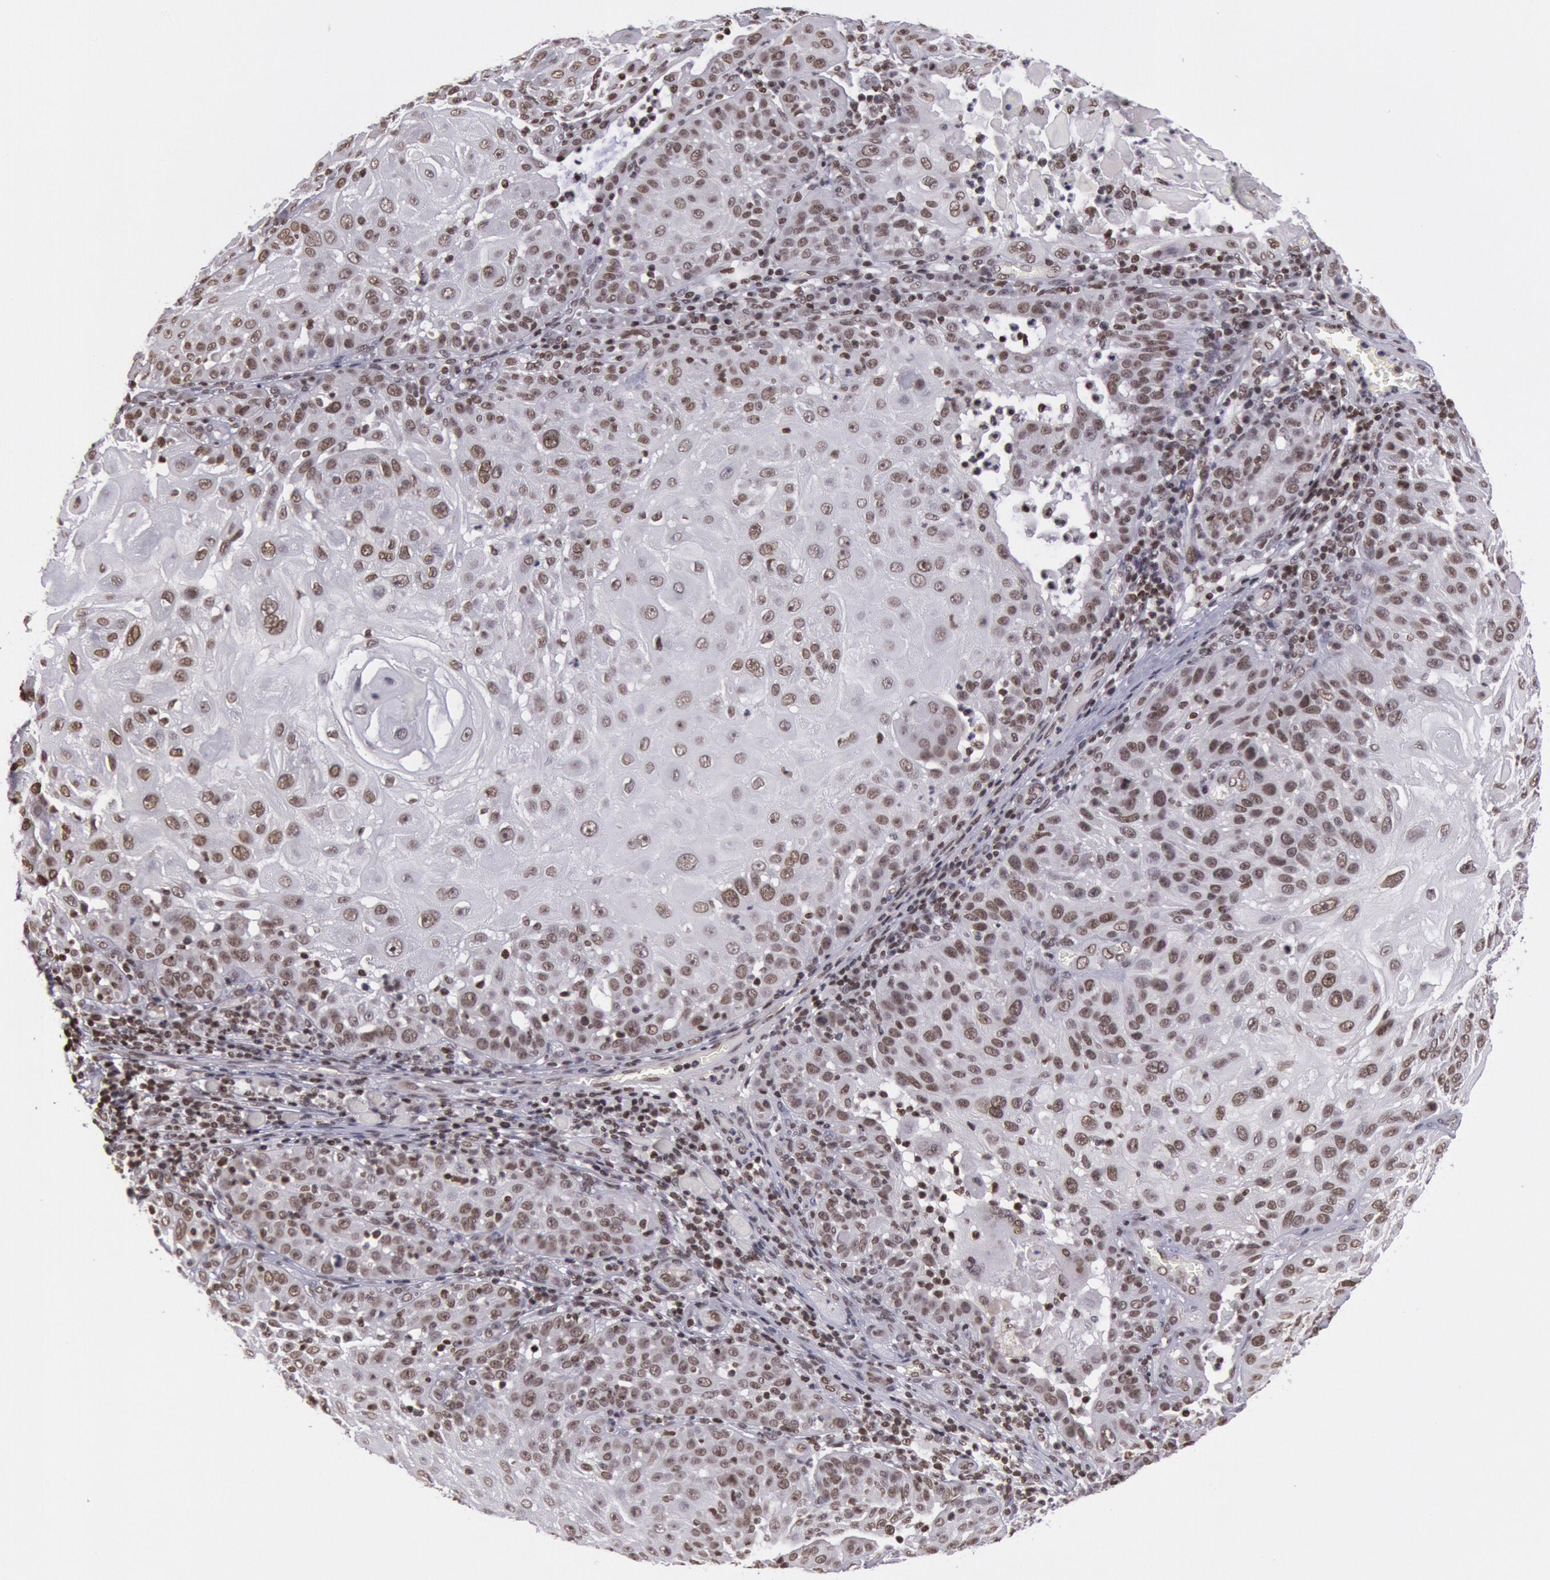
{"staining": {"intensity": "moderate", "quantity": ">75%", "location": "nuclear"}, "tissue": "skin cancer", "cell_type": "Tumor cells", "image_type": "cancer", "snomed": [{"axis": "morphology", "description": "Squamous cell carcinoma, NOS"}, {"axis": "topography", "description": "Skin"}], "caption": "Immunohistochemistry (IHC) staining of skin cancer, which exhibits medium levels of moderate nuclear expression in about >75% of tumor cells indicating moderate nuclear protein positivity. The staining was performed using DAB (brown) for protein detection and nuclei were counterstained in hematoxylin (blue).", "gene": "NKAP", "patient": {"sex": "female", "age": 89}}